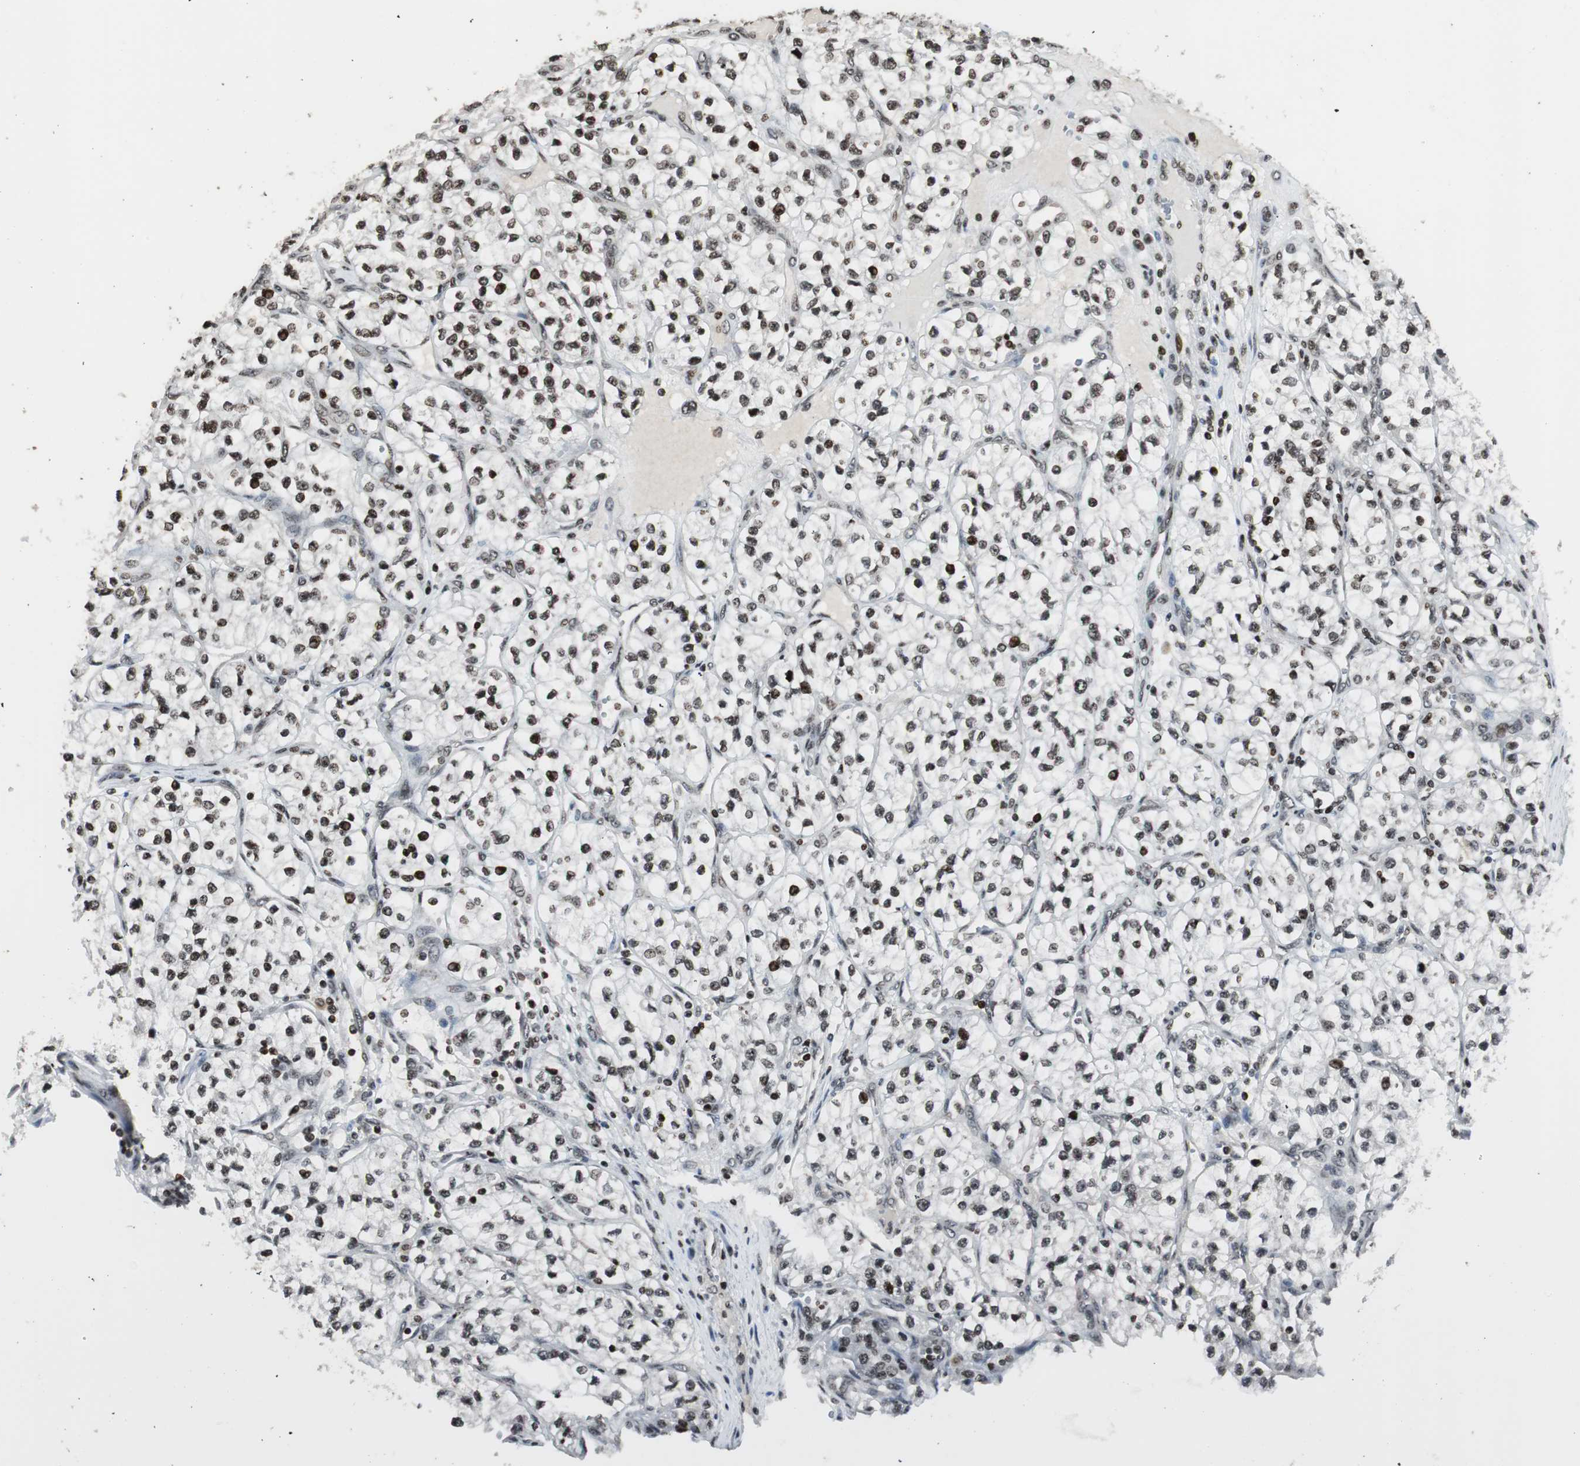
{"staining": {"intensity": "strong", "quantity": ">75%", "location": "nuclear"}, "tissue": "renal cancer", "cell_type": "Tumor cells", "image_type": "cancer", "snomed": [{"axis": "morphology", "description": "Adenocarcinoma, NOS"}, {"axis": "topography", "description": "Kidney"}], "caption": "The immunohistochemical stain shows strong nuclear staining in tumor cells of renal cancer (adenocarcinoma) tissue.", "gene": "PAXIP1", "patient": {"sex": "female", "age": 57}}